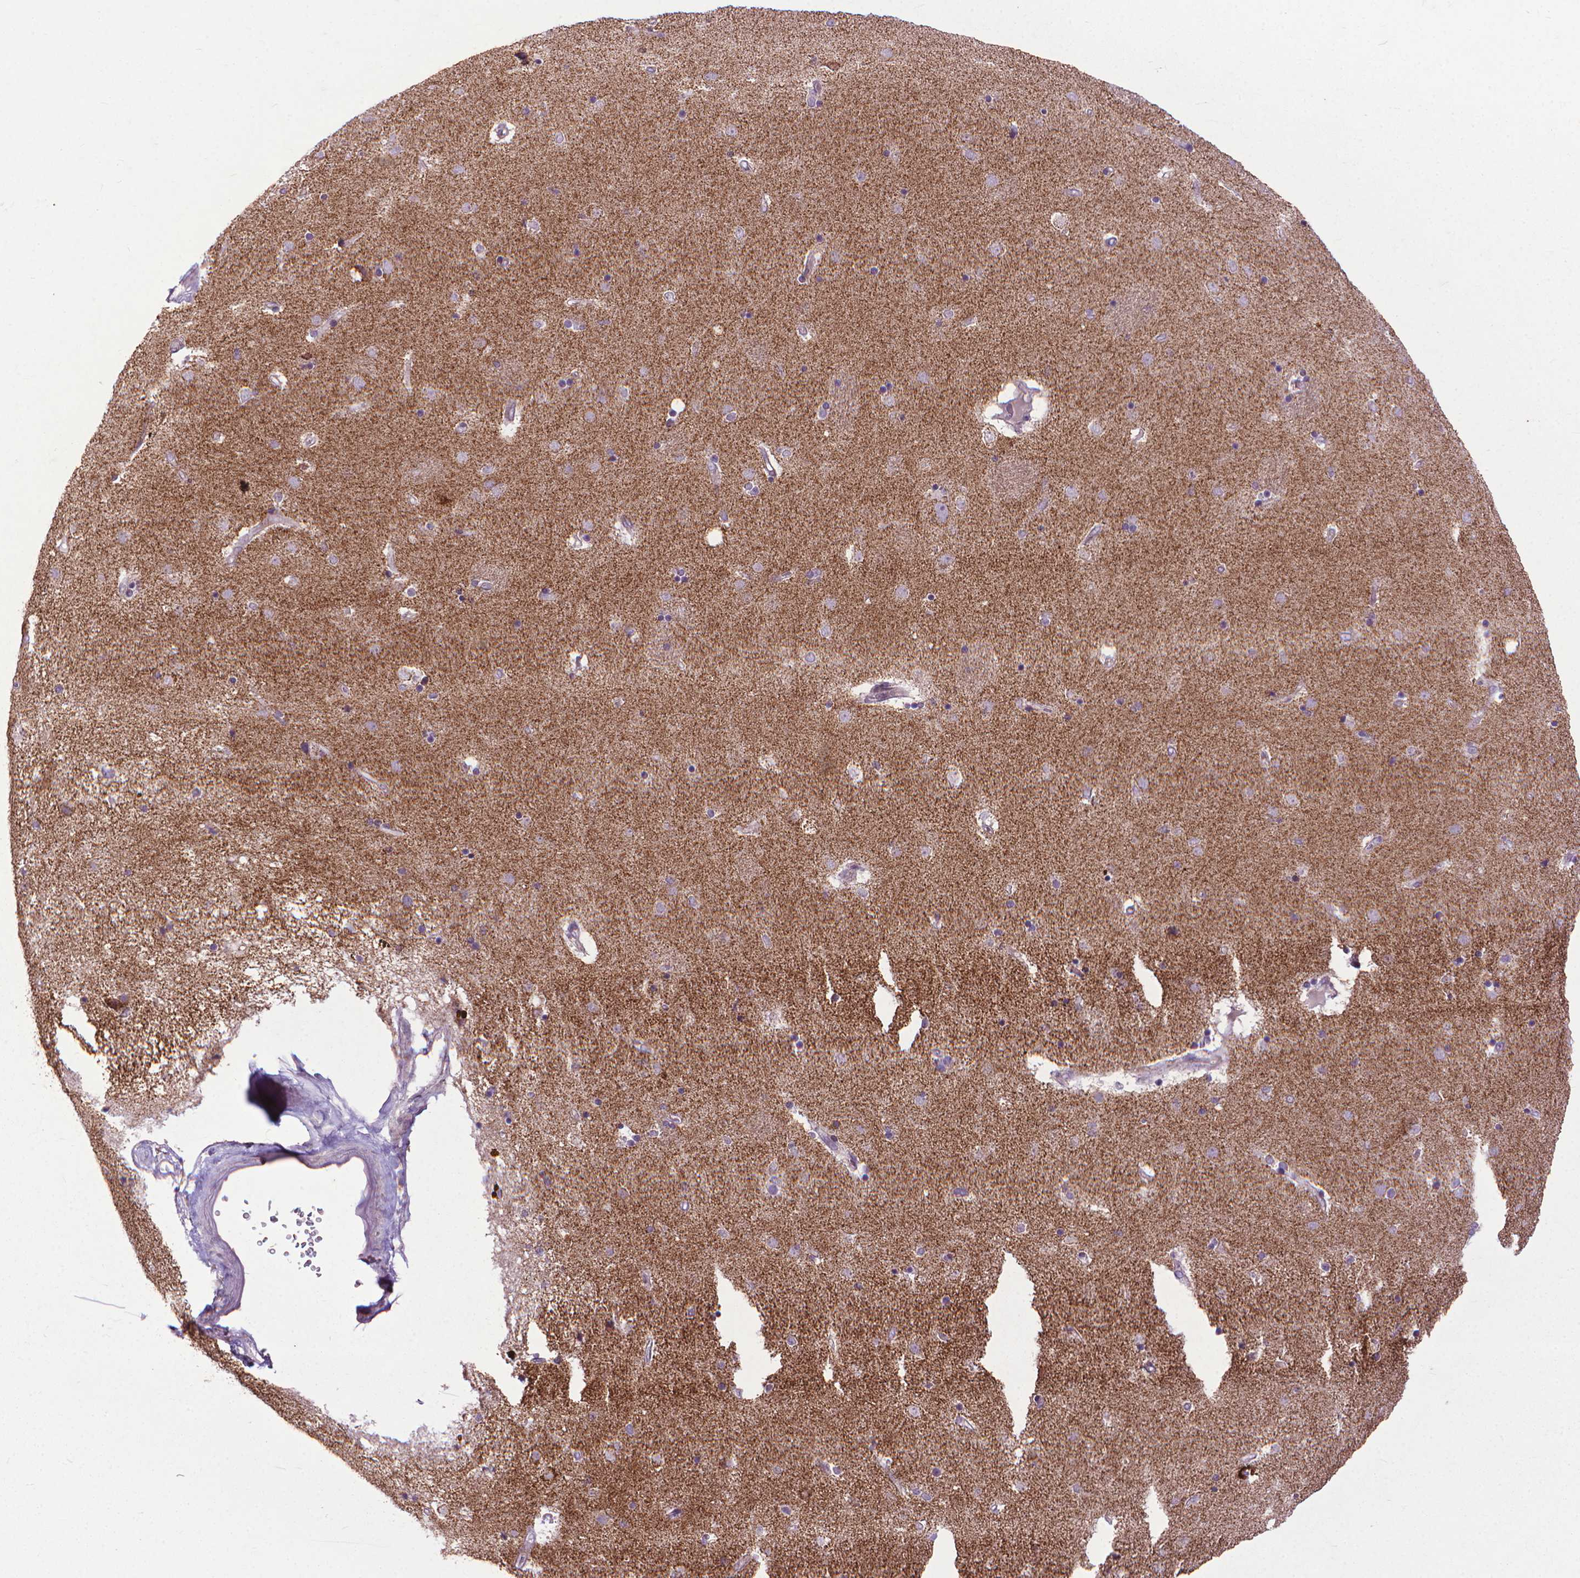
{"staining": {"intensity": "negative", "quantity": "none", "location": "none"}, "tissue": "caudate", "cell_type": "Glial cells", "image_type": "normal", "snomed": [{"axis": "morphology", "description": "Normal tissue, NOS"}, {"axis": "topography", "description": "Lateral ventricle wall"}], "caption": "Immunohistochemical staining of unremarkable human caudate displays no significant staining in glial cells. The staining is performed using DAB brown chromogen with nuclei counter-stained in using hematoxylin.", "gene": "VDAC1", "patient": {"sex": "female", "age": 71}}